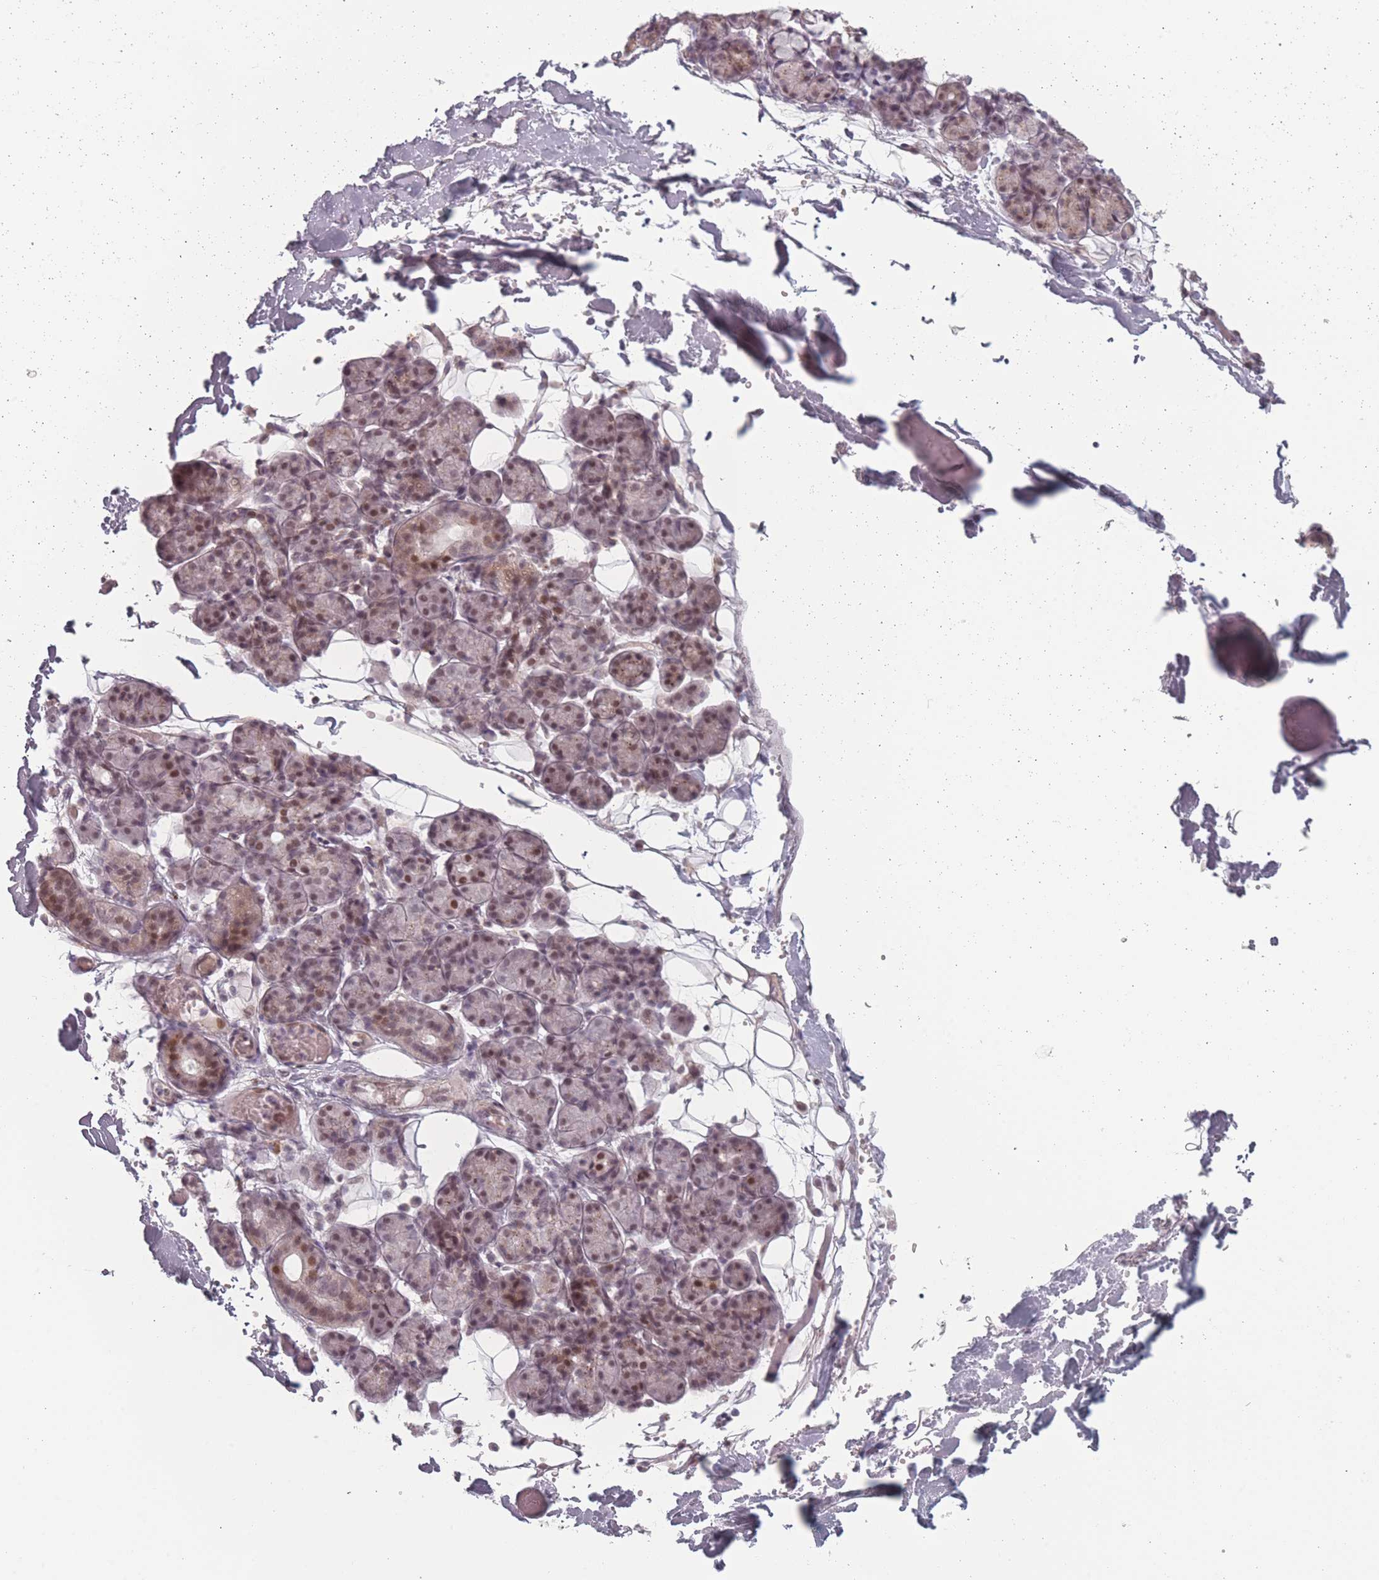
{"staining": {"intensity": "moderate", "quantity": "25%-75%", "location": "nuclear"}, "tissue": "salivary gland", "cell_type": "Glandular cells", "image_type": "normal", "snomed": [{"axis": "morphology", "description": "Normal tissue, NOS"}, {"axis": "topography", "description": "Salivary gland"}], "caption": "The photomicrograph reveals staining of unremarkable salivary gland, revealing moderate nuclear protein positivity (brown color) within glandular cells. (Brightfield microscopy of DAB IHC at high magnification).", "gene": "OR10C1", "patient": {"sex": "male", "age": 63}}